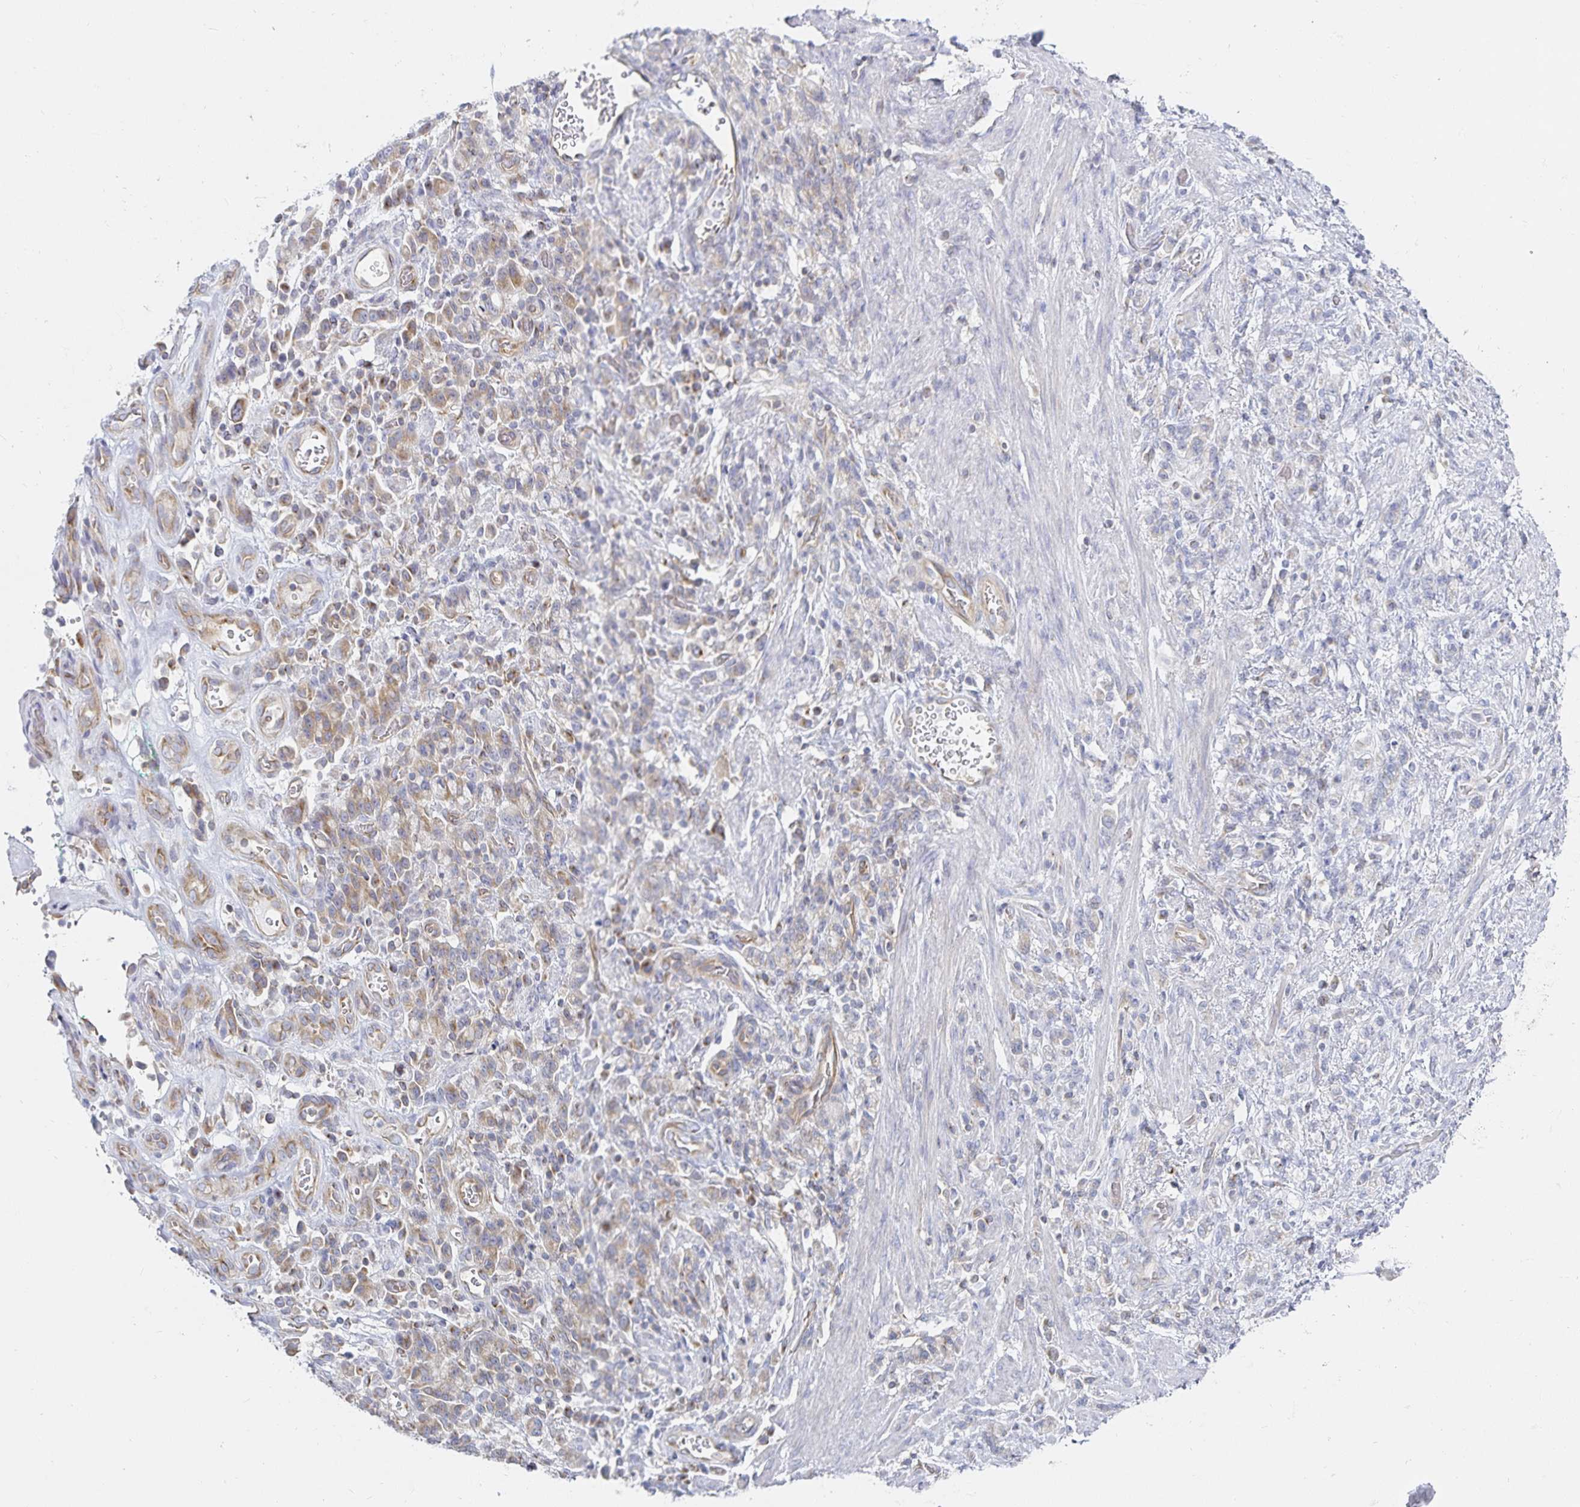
{"staining": {"intensity": "weak", "quantity": "25%-75%", "location": "cytoplasmic/membranous"}, "tissue": "stomach cancer", "cell_type": "Tumor cells", "image_type": "cancer", "snomed": [{"axis": "morphology", "description": "Adenocarcinoma, NOS"}, {"axis": "topography", "description": "Stomach"}], "caption": "A brown stain highlights weak cytoplasmic/membranous staining of a protein in human stomach cancer tumor cells. (DAB (3,3'-diaminobenzidine) IHC with brightfield microscopy, high magnification).", "gene": "SFTPA1", "patient": {"sex": "male", "age": 77}}